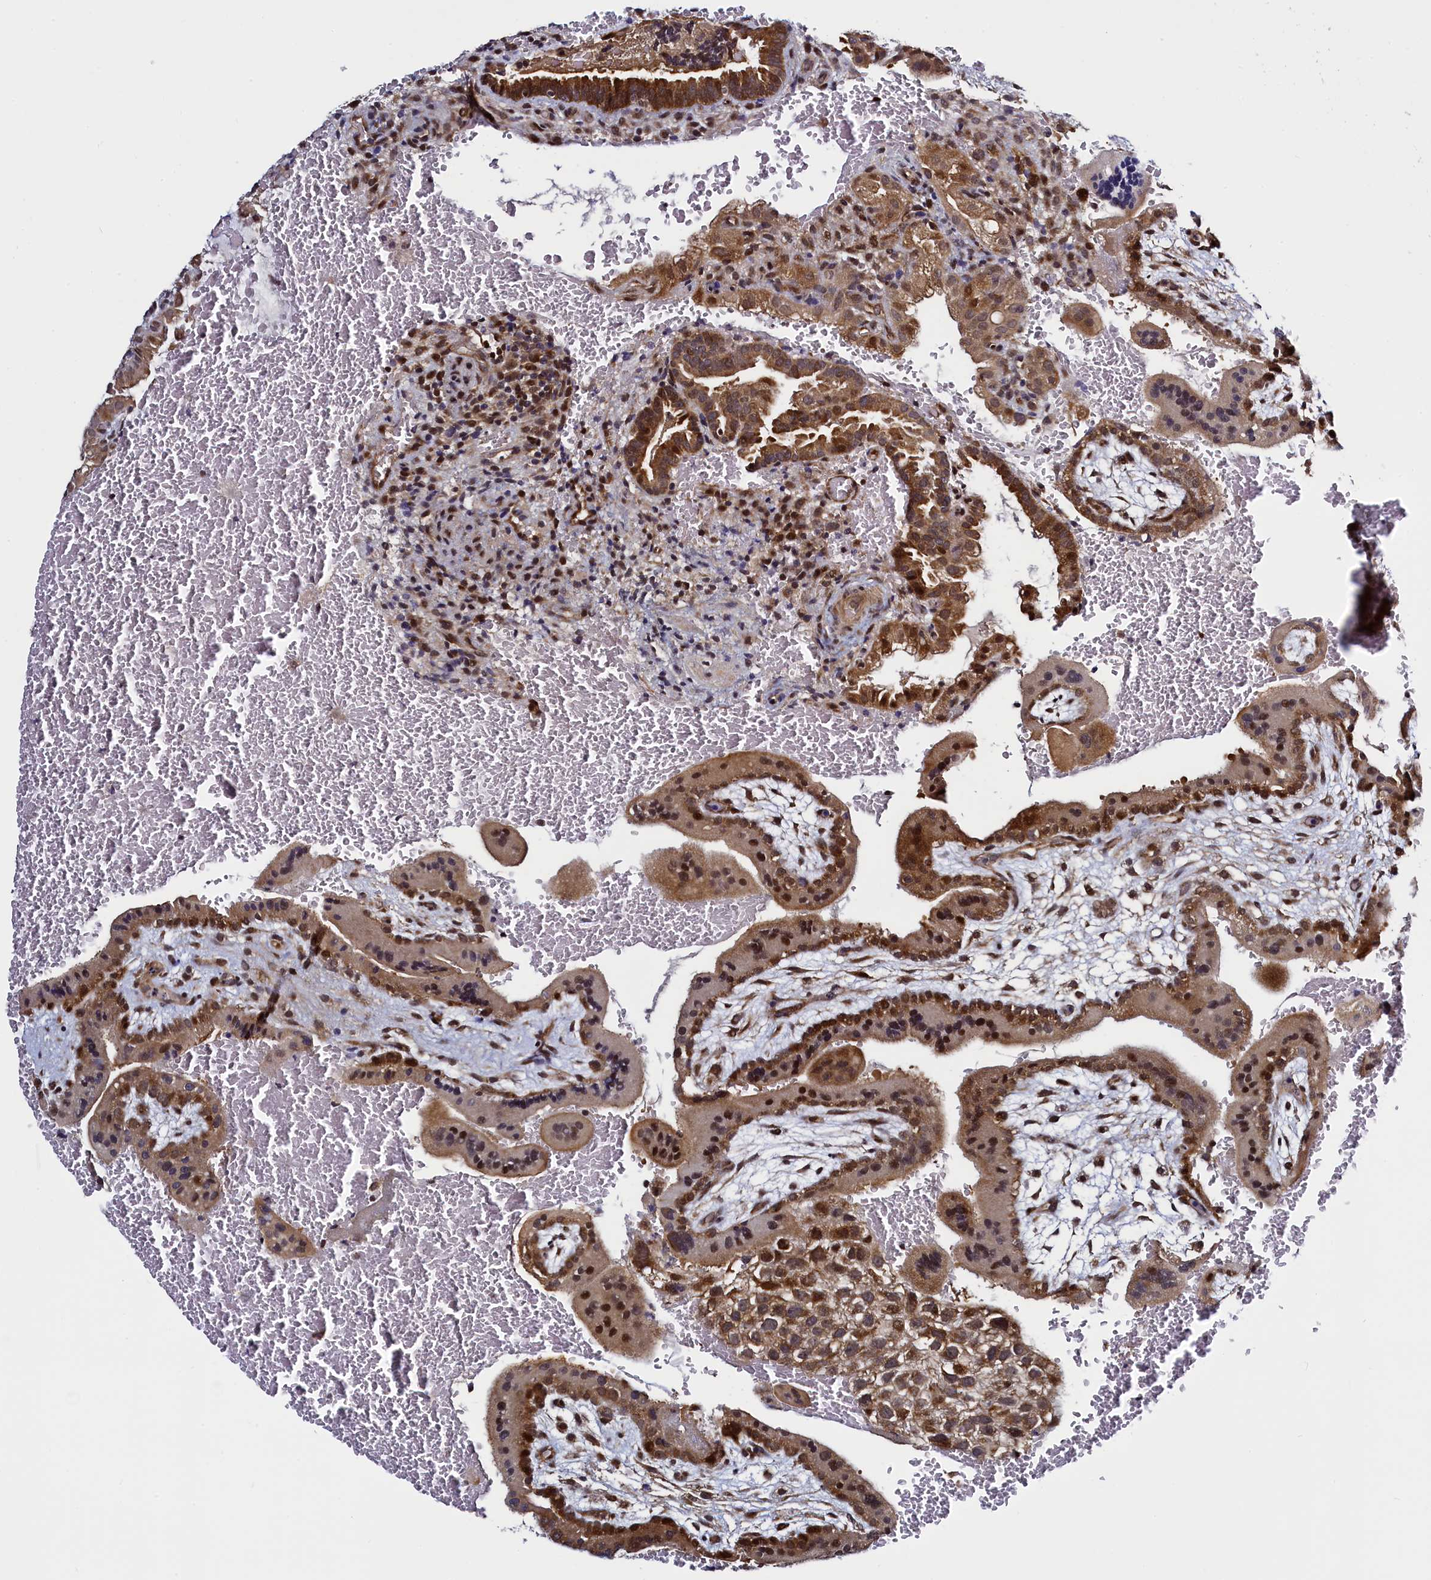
{"staining": {"intensity": "moderate", "quantity": ">75%", "location": "cytoplasmic/membranous,nuclear"}, "tissue": "placenta", "cell_type": "Trophoblastic cells", "image_type": "normal", "snomed": [{"axis": "morphology", "description": "Normal tissue, NOS"}, {"axis": "topography", "description": "Placenta"}], "caption": "Unremarkable placenta exhibits moderate cytoplasmic/membranous,nuclear expression in about >75% of trophoblastic cells, visualized by immunohistochemistry. The protein is shown in brown color, while the nuclei are stained blue.", "gene": "RBFA", "patient": {"sex": "female", "age": 35}}